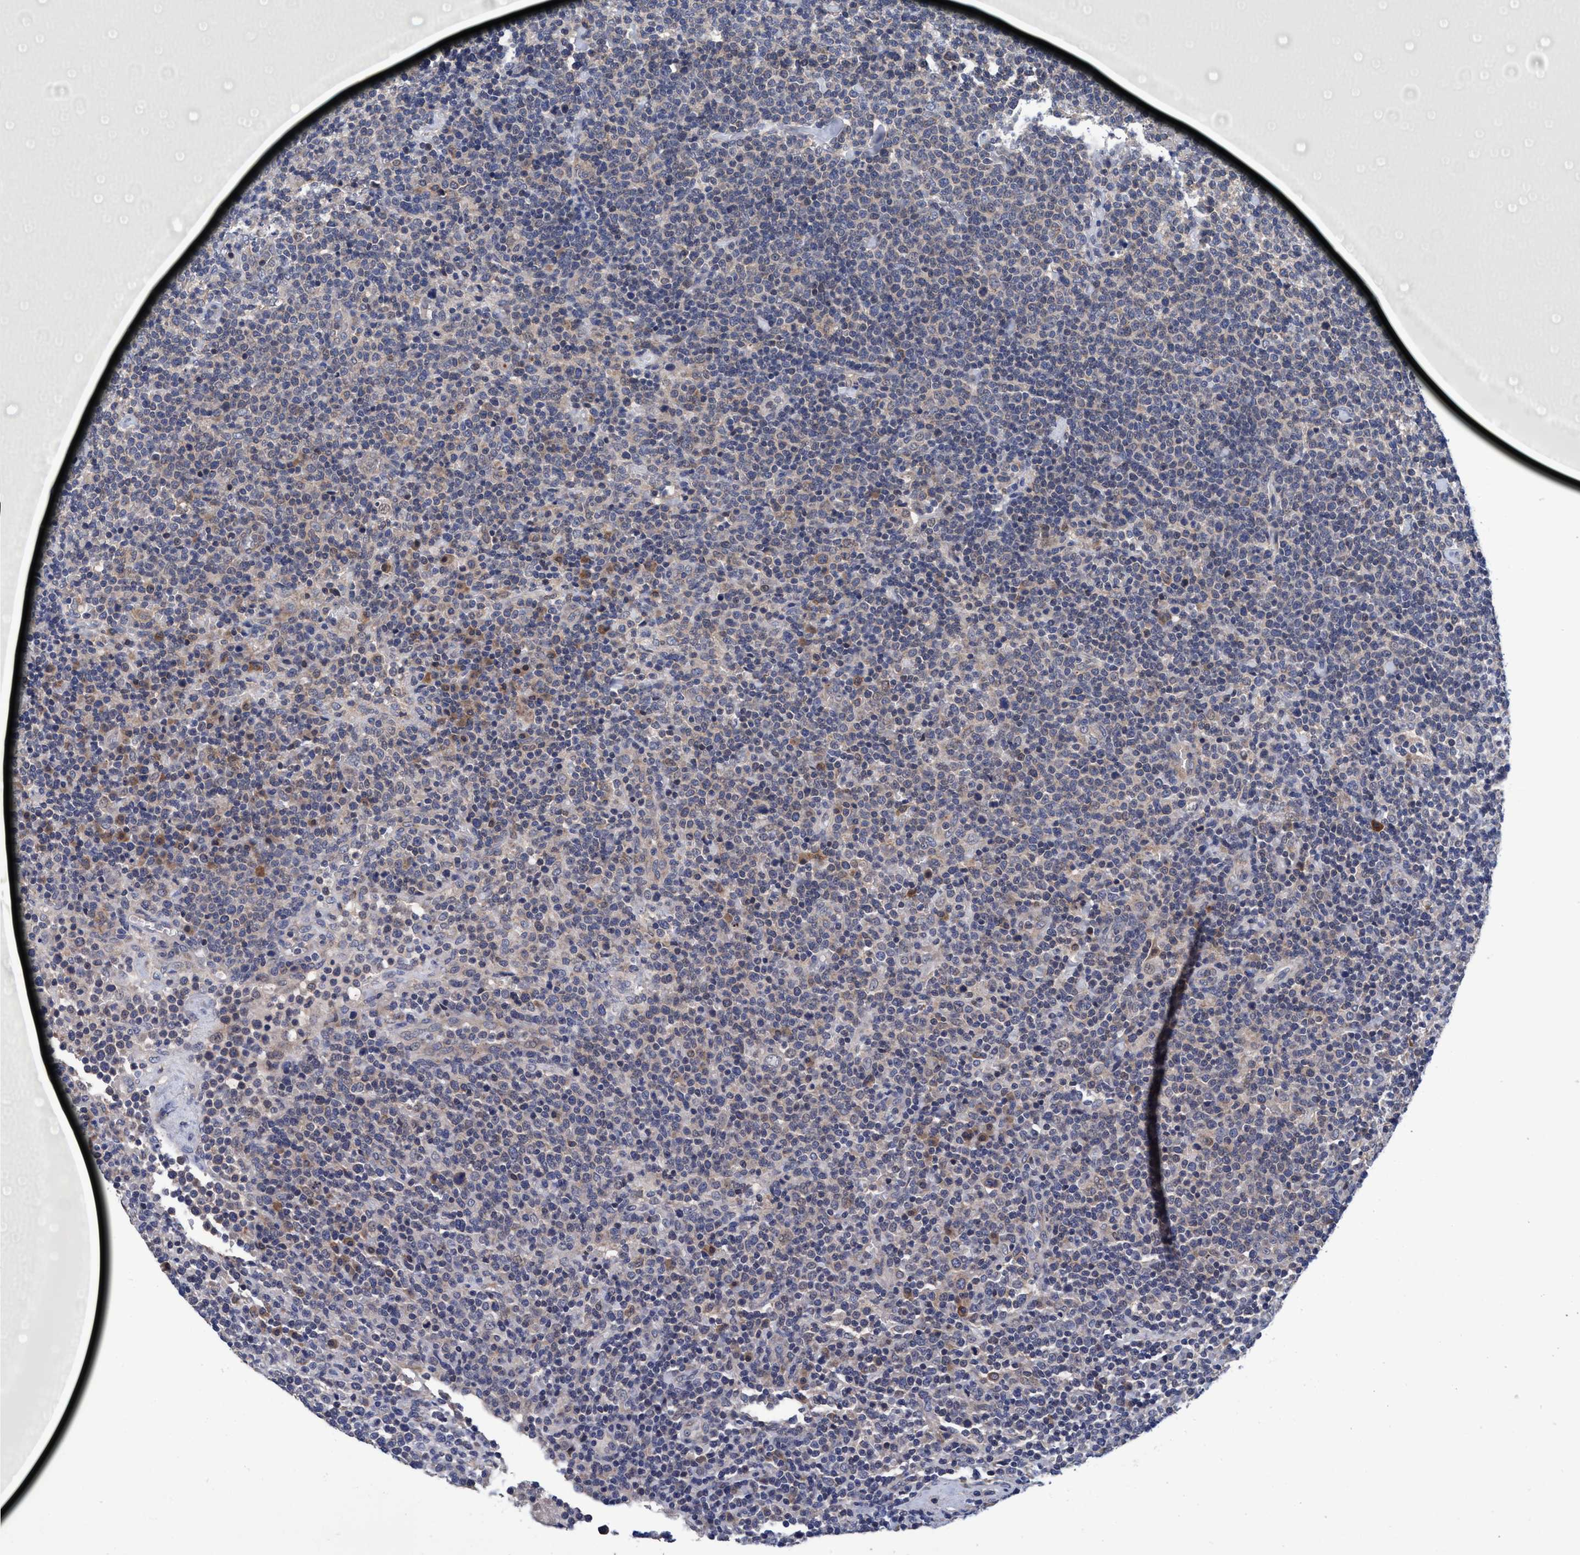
{"staining": {"intensity": "weak", "quantity": "<25%", "location": "cytoplasmic/membranous"}, "tissue": "lymphoma", "cell_type": "Tumor cells", "image_type": "cancer", "snomed": [{"axis": "morphology", "description": "Malignant lymphoma, non-Hodgkin's type, High grade"}, {"axis": "topography", "description": "Lymph node"}], "caption": "Immunohistochemistry photomicrograph of lymphoma stained for a protein (brown), which demonstrates no positivity in tumor cells. (Stains: DAB (3,3'-diaminobenzidine) immunohistochemistry with hematoxylin counter stain, Microscopy: brightfield microscopy at high magnification).", "gene": "CALCOCO2", "patient": {"sex": "male", "age": 61}}